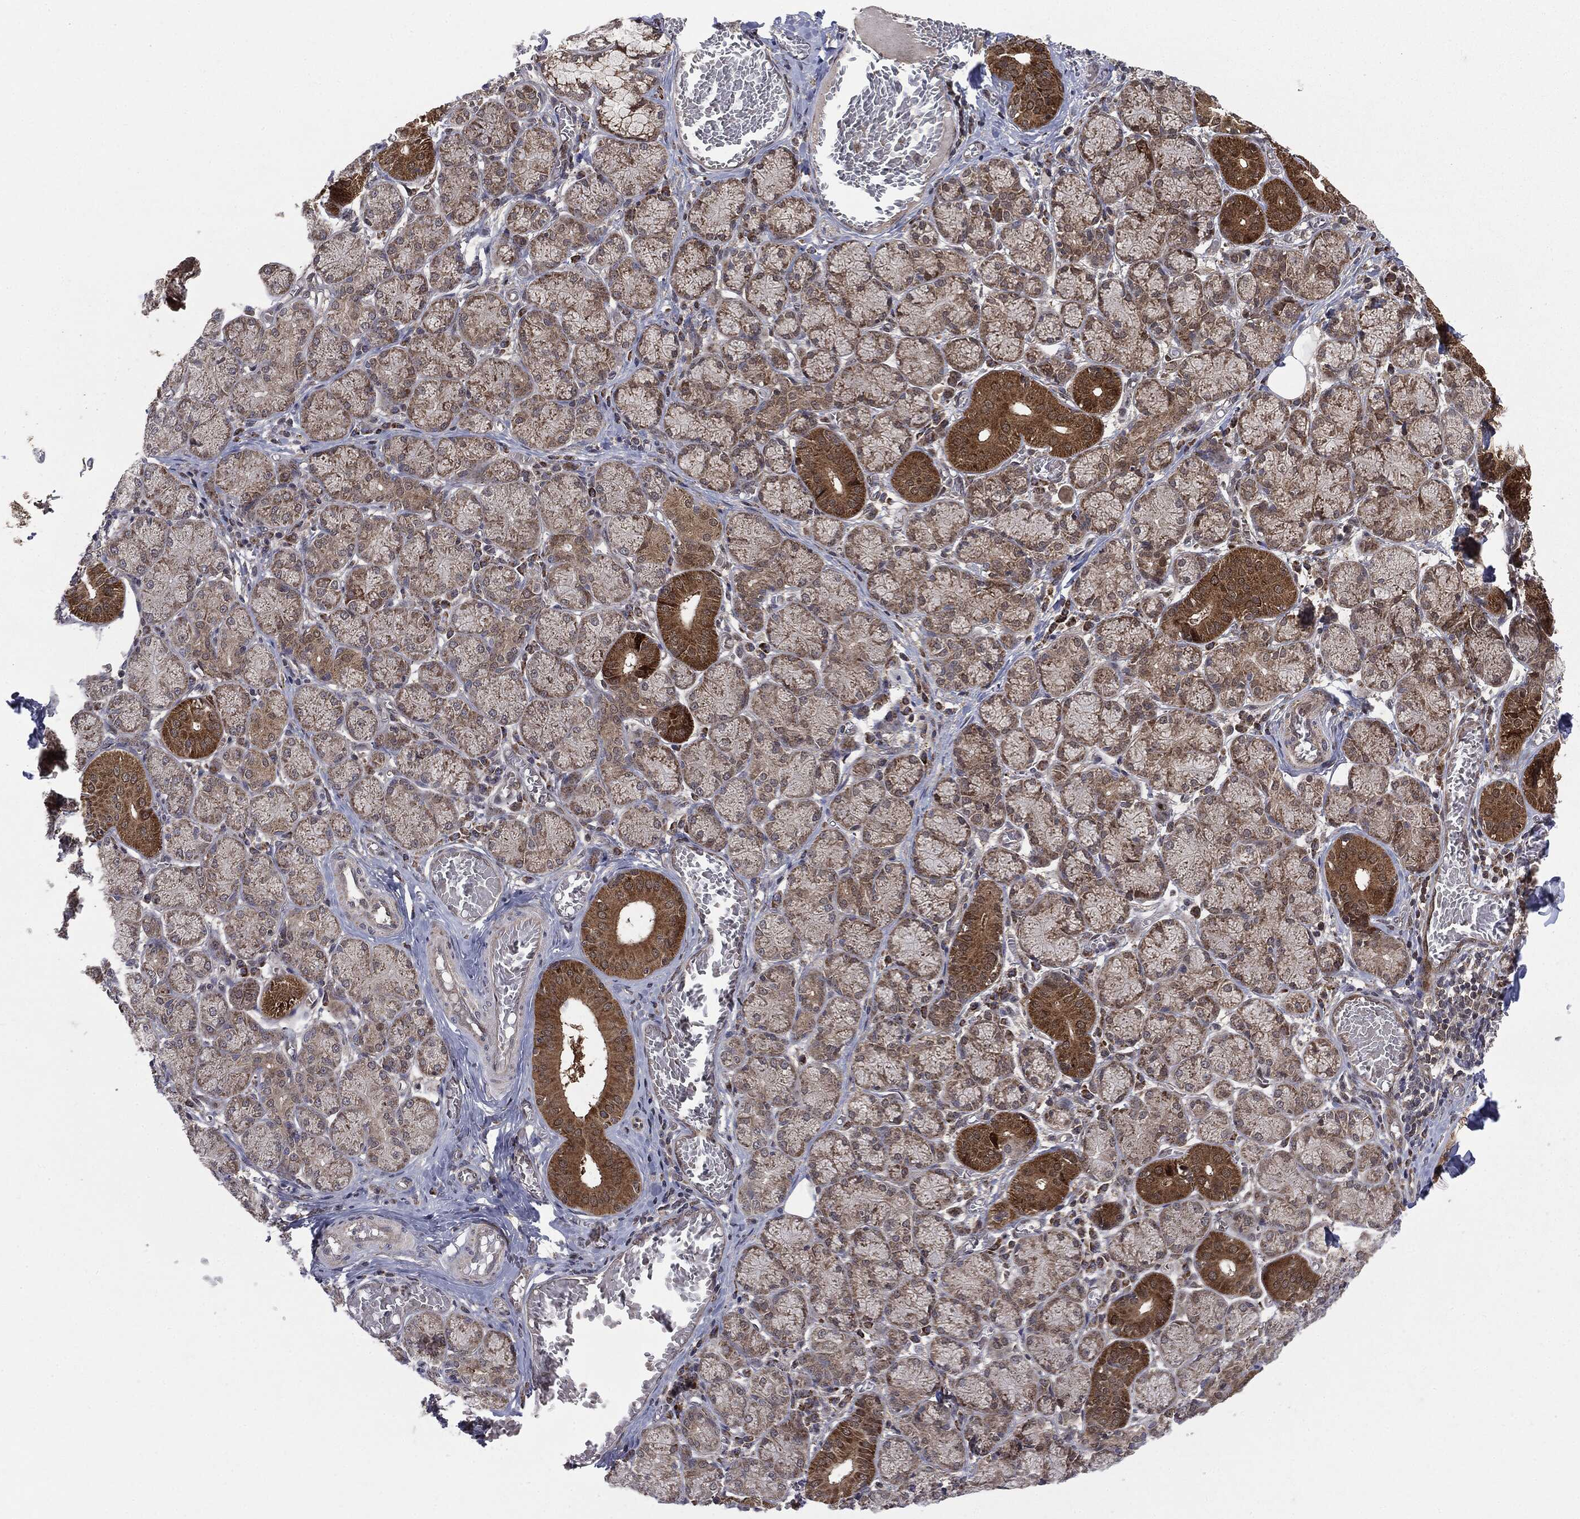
{"staining": {"intensity": "moderate", "quantity": "25%-75%", "location": "cytoplasmic/membranous"}, "tissue": "salivary gland", "cell_type": "Glandular cells", "image_type": "normal", "snomed": [{"axis": "morphology", "description": "Normal tissue, NOS"}, {"axis": "topography", "description": "Salivary gland"}, {"axis": "topography", "description": "Peripheral nerve tissue"}], "caption": "Immunohistochemical staining of unremarkable human salivary gland demonstrates medium levels of moderate cytoplasmic/membranous staining in about 25%-75% of glandular cells.", "gene": "PTPA", "patient": {"sex": "female", "age": 24}}